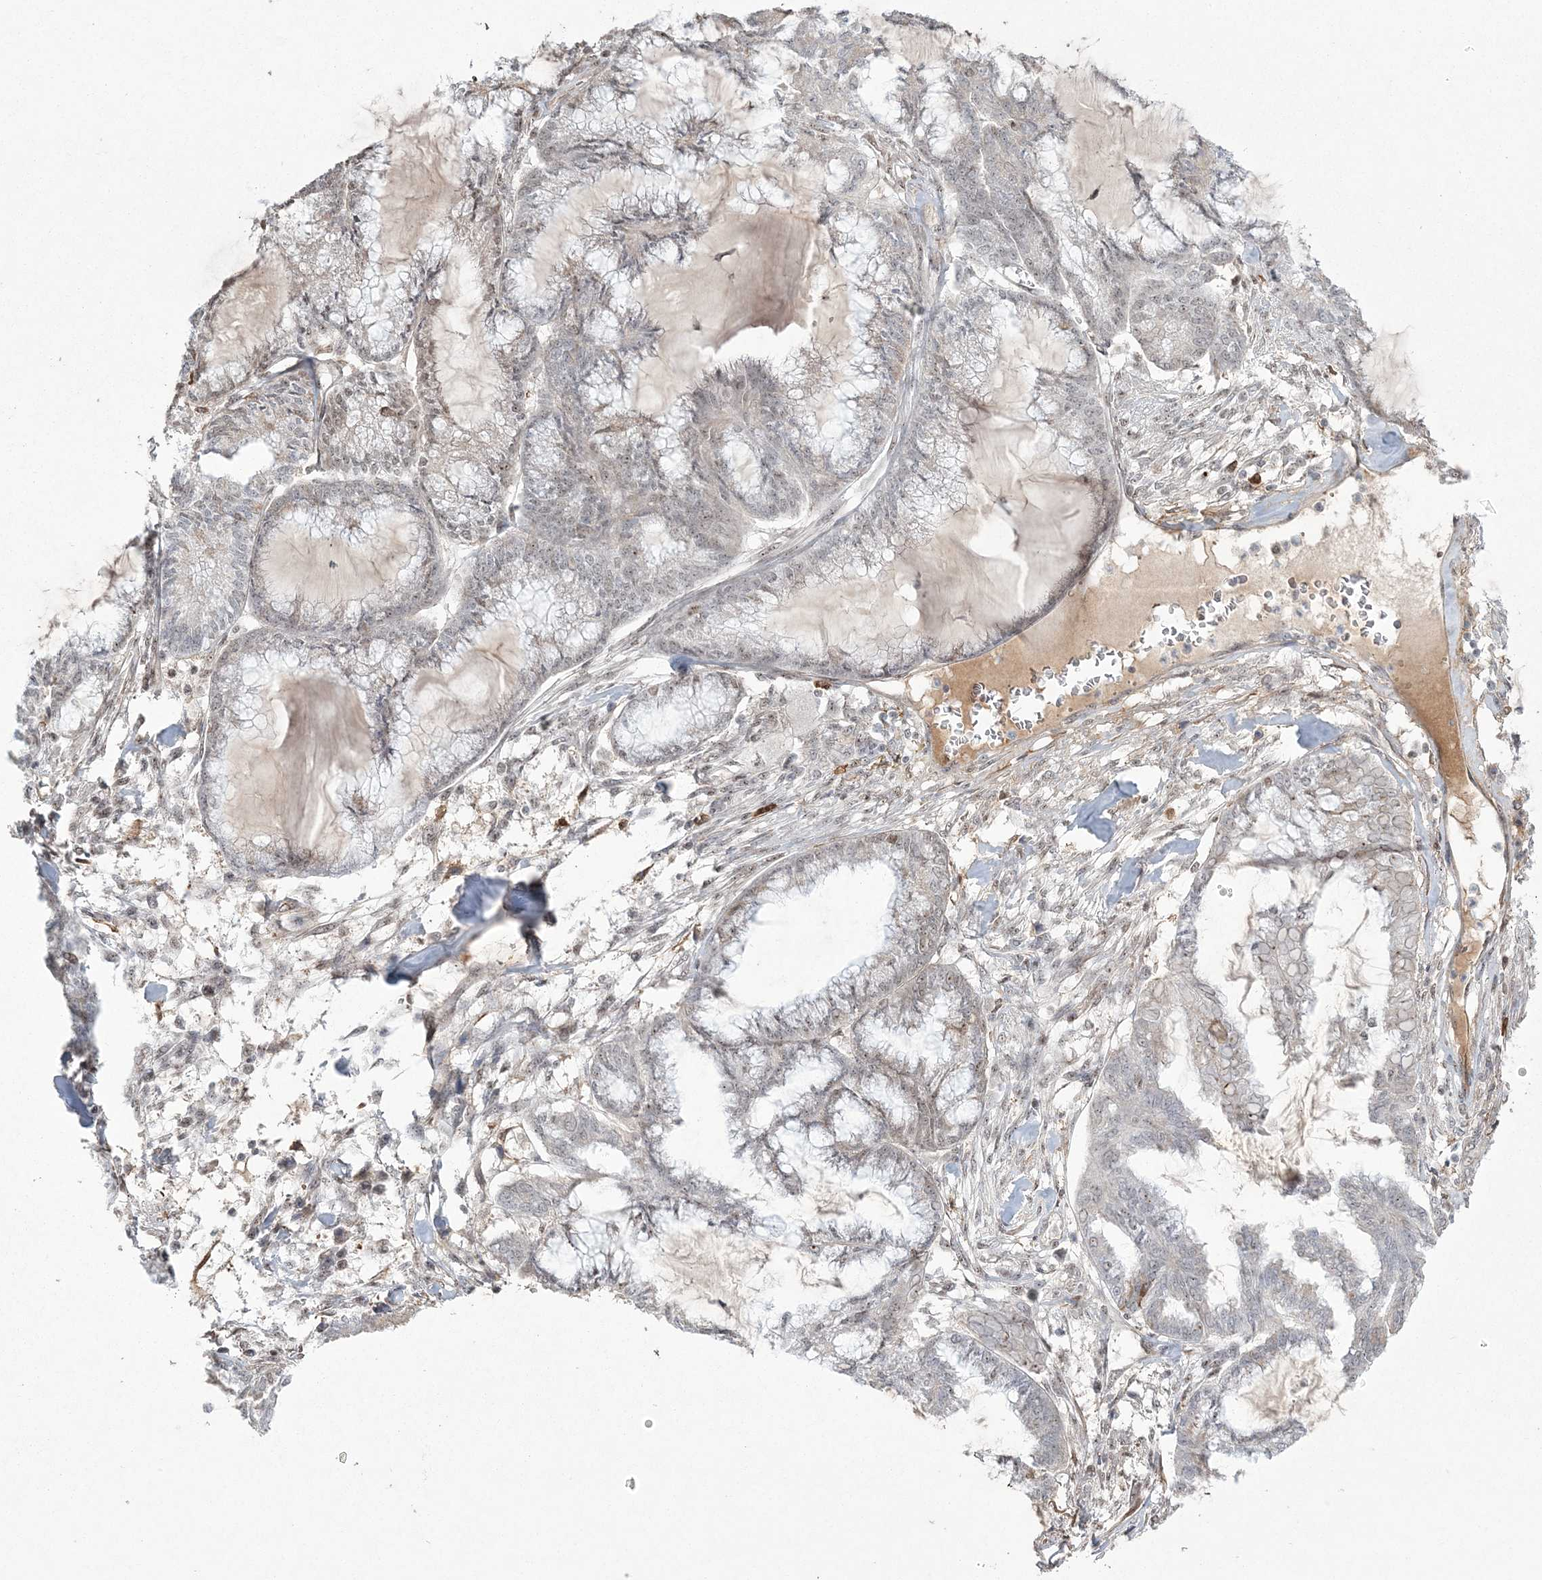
{"staining": {"intensity": "negative", "quantity": "none", "location": "none"}, "tissue": "endometrial cancer", "cell_type": "Tumor cells", "image_type": "cancer", "snomed": [{"axis": "morphology", "description": "Adenocarcinoma, NOS"}, {"axis": "topography", "description": "Endometrium"}], "caption": "The immunohistochemistry (IHC) photomicrograph has no significant expression in tumor cells of endometrial cancer (adenocarcinoma) tissue. (Brightfield microscopy of DAB immunohistochemistry at high magnification).", "gene": "RBM17", "patient": {"sex": "female", "age": 86}}